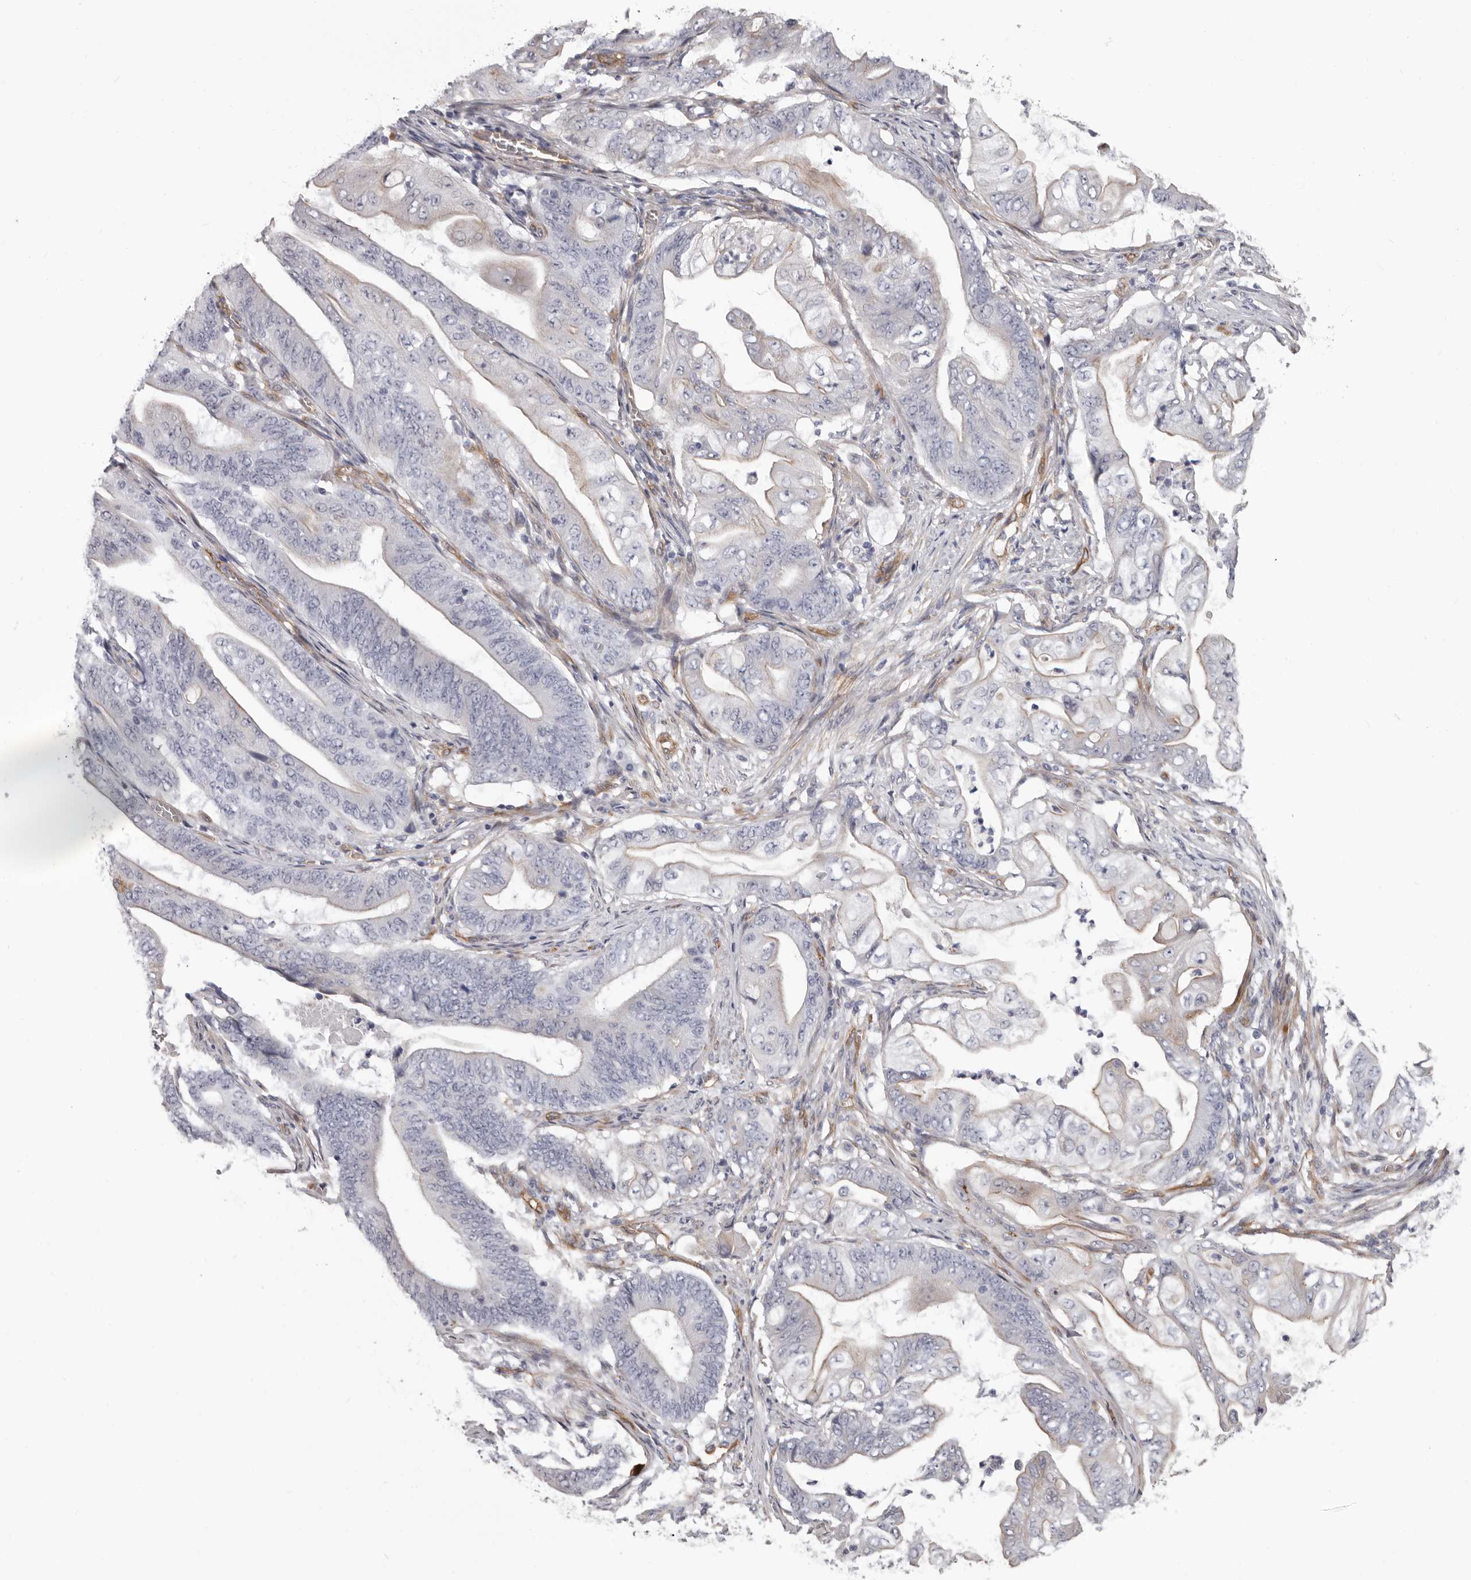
{"staining": {"intensity": "negative", "quantity": "none", "location": "none"}, "tissue": "stomach cancer", "cell_type": "Tumor cells", "image_type": "cancer", "snomed": [{"axis": "morphology", "description": "Adenocarcinoma, NOS"}, {"axis": "topography", "description": "Stomach"}], "caption": "IHC photomicrograph of neoplastic tissue: stomach adenocarcinoma stained with DAB shows no significant protein expression in tumor cells.", "gene": "ADGRL4", "patient": {"sex": "female", "age": 73}}